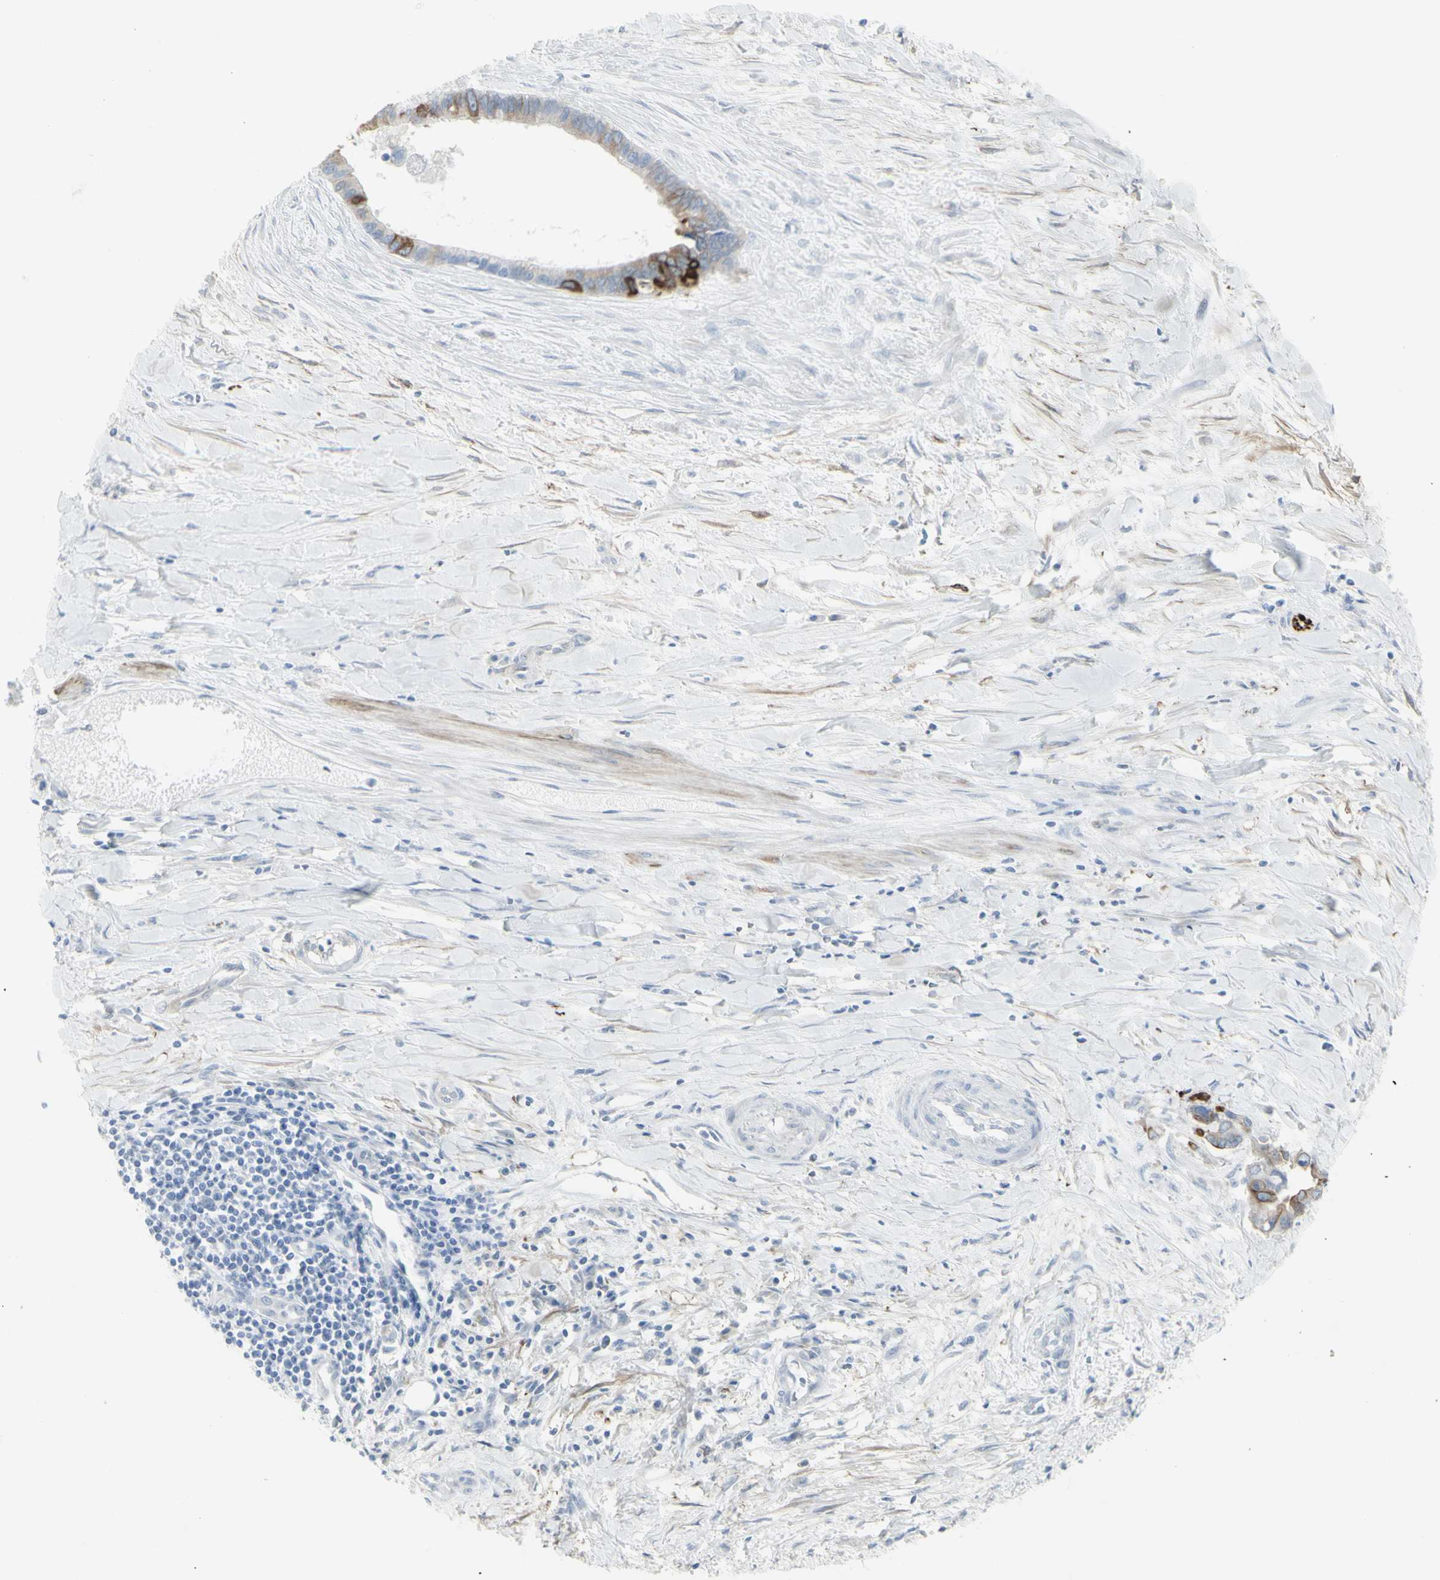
{"staining": {"intensity": "moderate", "quantity": "25%-75%", "location": "cytoplasmic/membranous"}, "tissue": "liver cancer", "cell_type": "Tumor cells", "image_type": "cancer", "snomed": [{"axis": "morphology", "description": "Cholangiocarcinoma"}, {"axis": "topography", "description": "Liver"}], "caption": "IHC staining of liver cholangiocarcinoma, which displays medium levels of moderate cytoplasmic/membranous expression in about 25%-75% of tumor cells indicating moderate cytoplasmic/membranous protein expression. The staining was performed using DAB (brown) for protein detection and nuclei were counterstained in hematoxylin (blue).", "gene": "ENSG00000198211", "patient": {"sex": "female", "age": 65}}